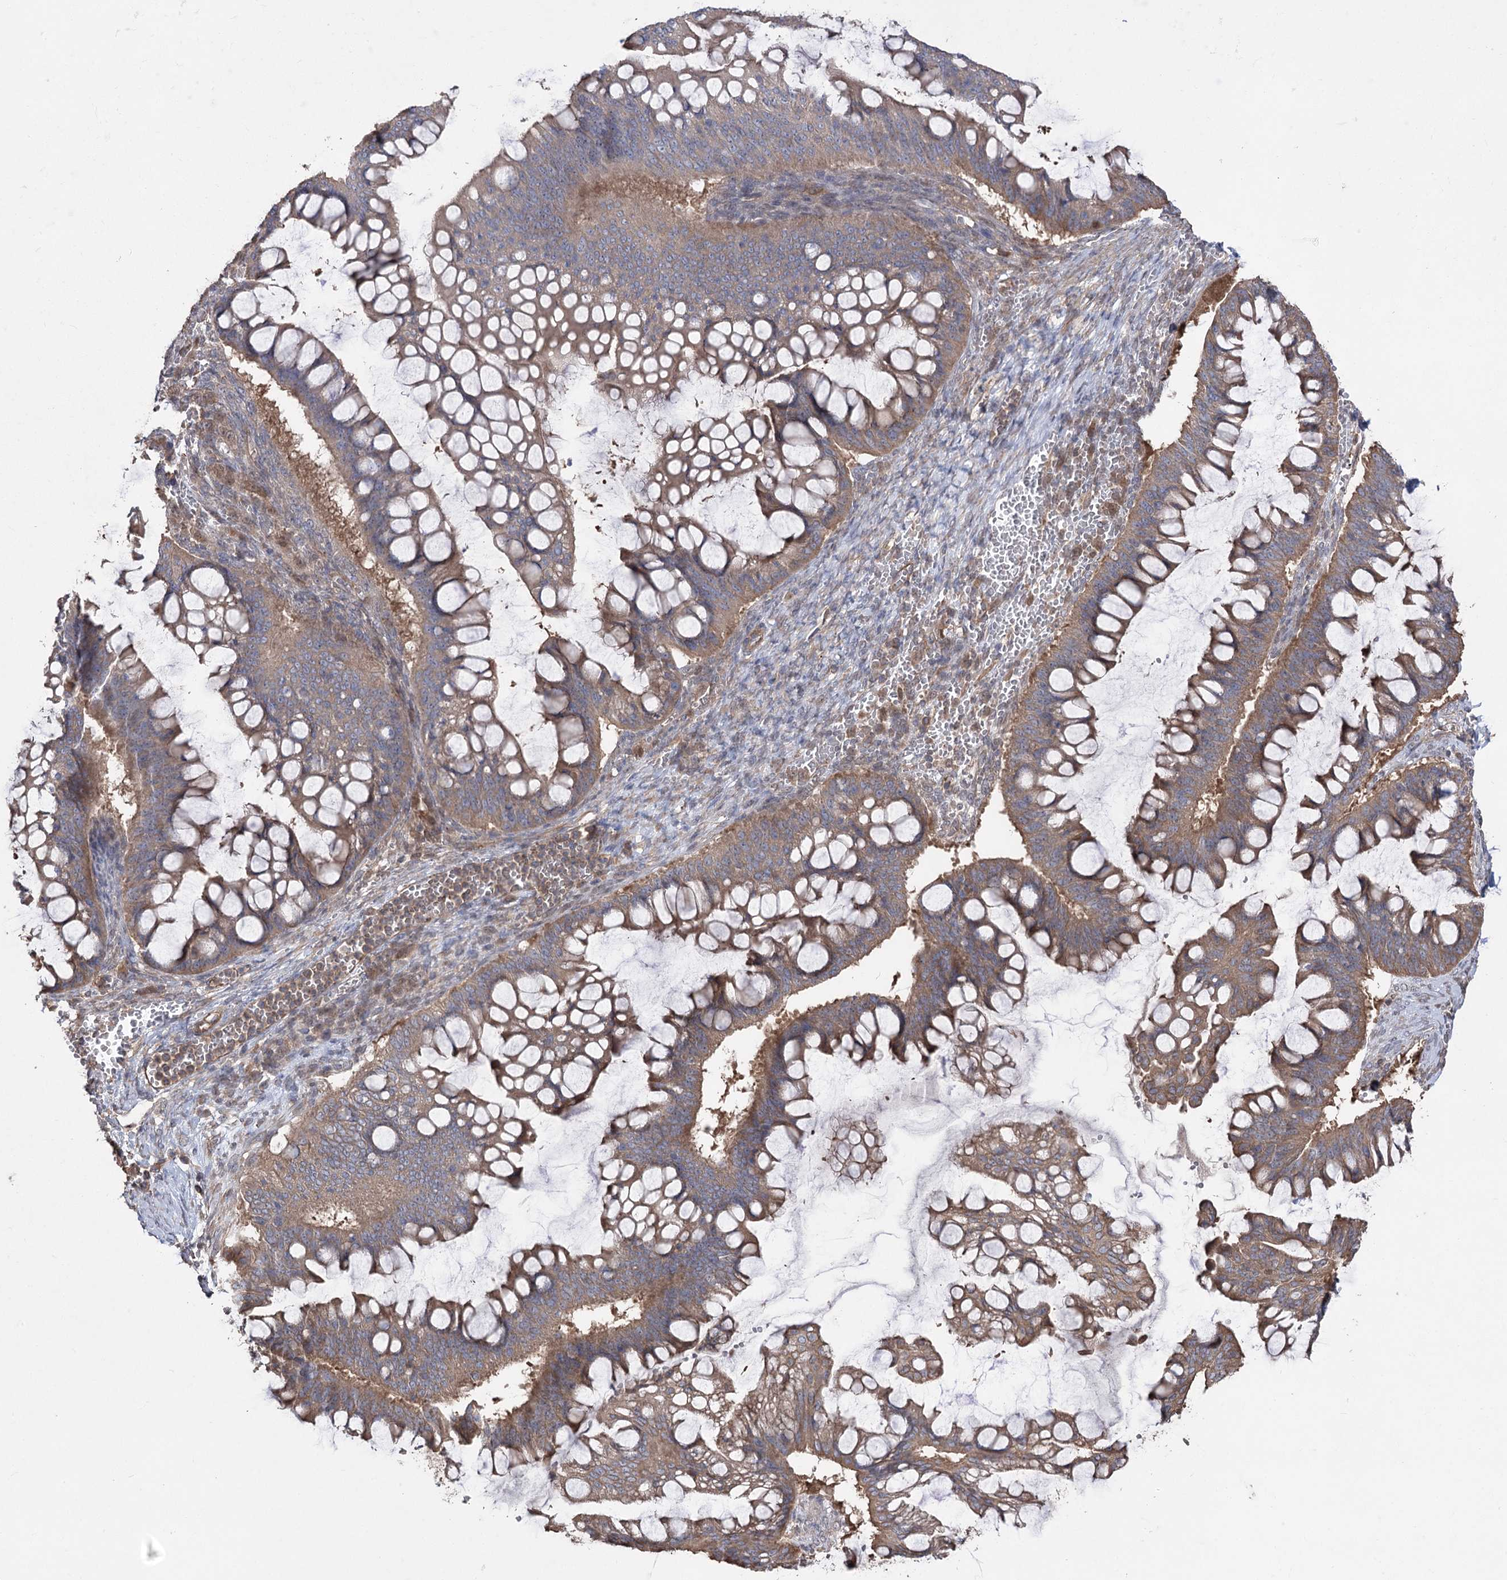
{"staining": {"intensity": "moderate", "quantity": ">75%", "location": "cytoplasmic/membranous"}, "tissue": "ovarian cancer", "cell_type": "Tumor cells", "image_type": "cancer", "snomed": [{"axis": "morphology", "description": "Cystadenocarcinoma, mucinous, NOS"}, {"axis": "topography", "description": "Ovary"}], "caption": "A photomicrograph of ovarian cancer (mucinous cystadenocarcinoma) stained for a protein demonstrates moderate cytoplasmic/membranous brown staining in tumor cells.", "gene": "LARS2", "patient": {"sex": "female", "age": 73}}